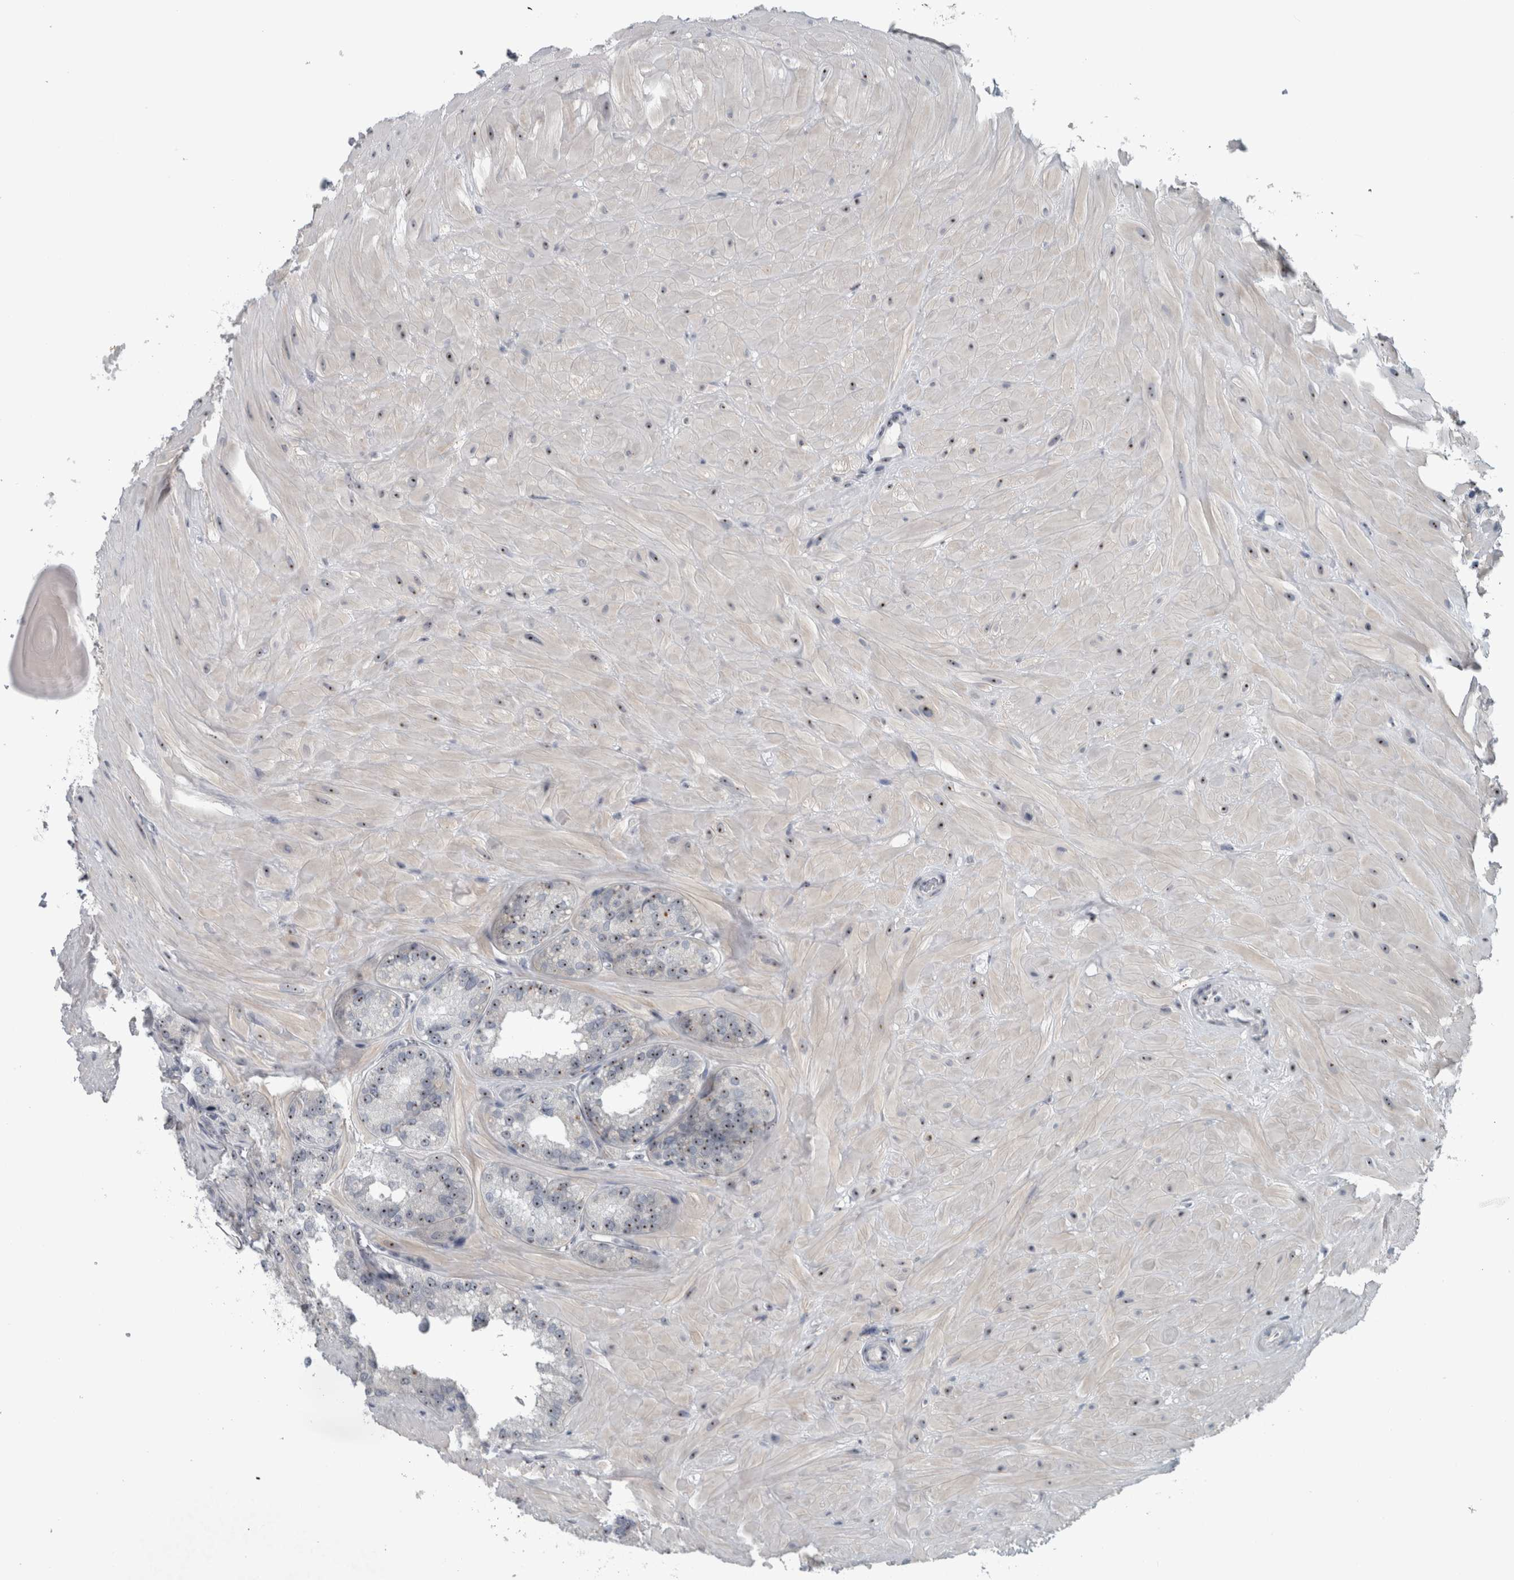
{"staining": {"intensity": "weak", "quantity": ">75%", "location": "nuclear"}, "tissue": "seminal vesicle", "cell_type": "Glandular cells", "image_type": "normal", "snomed": [{"axis": "morphology", "description": "Normal tissue, NOS"}, {"axis": "topography", "description": "Prostate"}, {"axis": "topography", "description": "Seminal veicle"}], "caption": "Immunohistochemistry (IHC) of normal human seminal vesicle exhibits low levels of weak nuclear expression in approximately >75% of glandular cells. (brown staining indicates protein expression, while blue staining denotes nuclei).", "gene": "UTP6", "patient": {"sex": "male", "age": 51}}